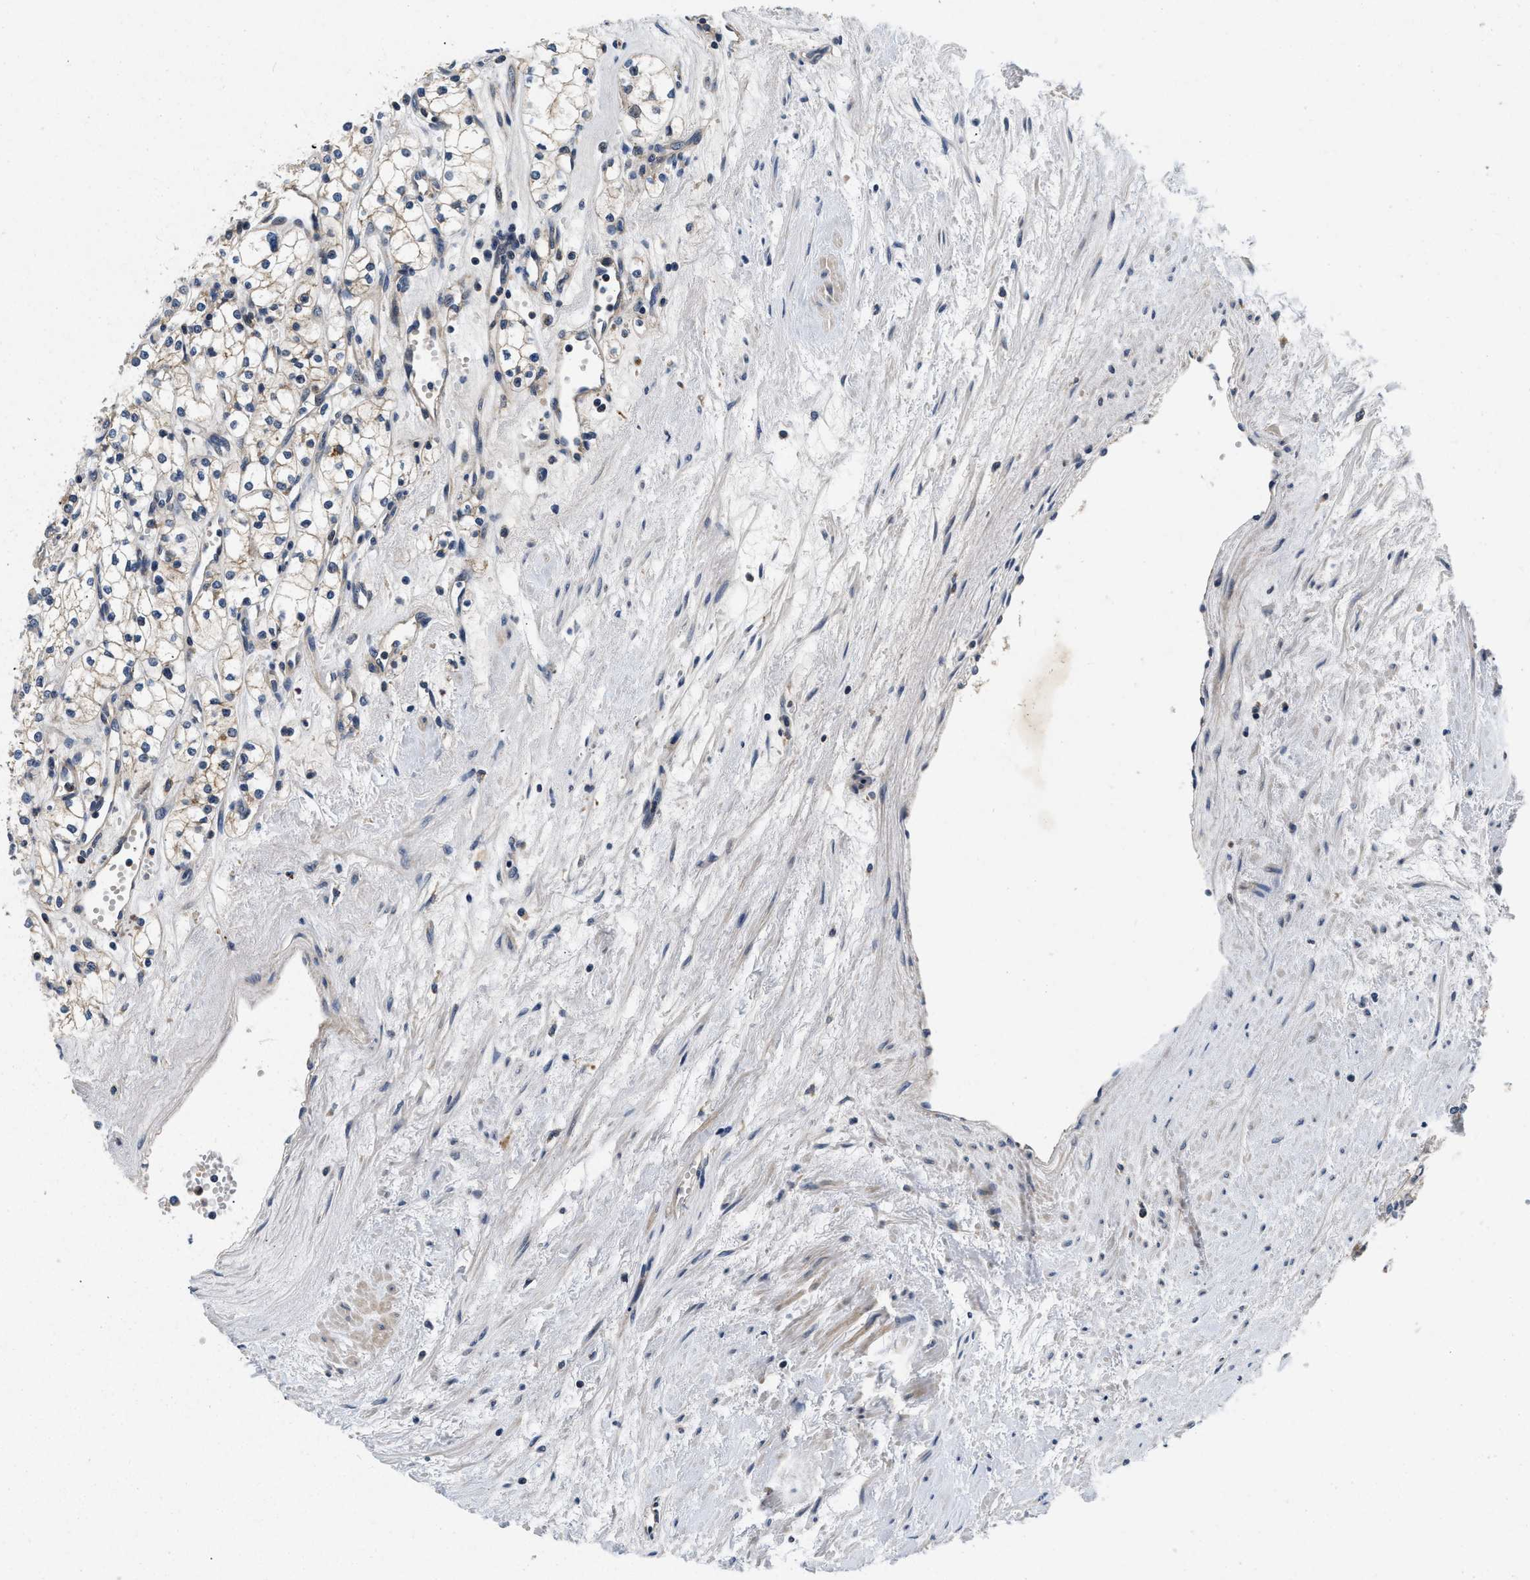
{"staining": {"intensity": "weak", "quantity": ">75%", "location": "cytoplasmic/membranous"}, "tissue": "renal cancer", "cell_type": "Tumor cells", "image_type": "cancer", "snomed": [{"axis": "morphology", "description": "Adenocarcinoma, NOS"}, {"axis": "topography", "description": "Kidney"}], "caption": "Immunohistochemistry (IHC) staining of renal cancer, which demonstrates low levels of weak cytoplasmic/membranous staining in approximately >75% of tumor cells indicating weak cytoplasmic/membranous protein positivity. The staining was performed using DAB (brown) for protein detection and nuclei were counterstained in hematoxylin (blue).", "gene": "PDP1", "patient": {"sex": "male", "age": 59}}